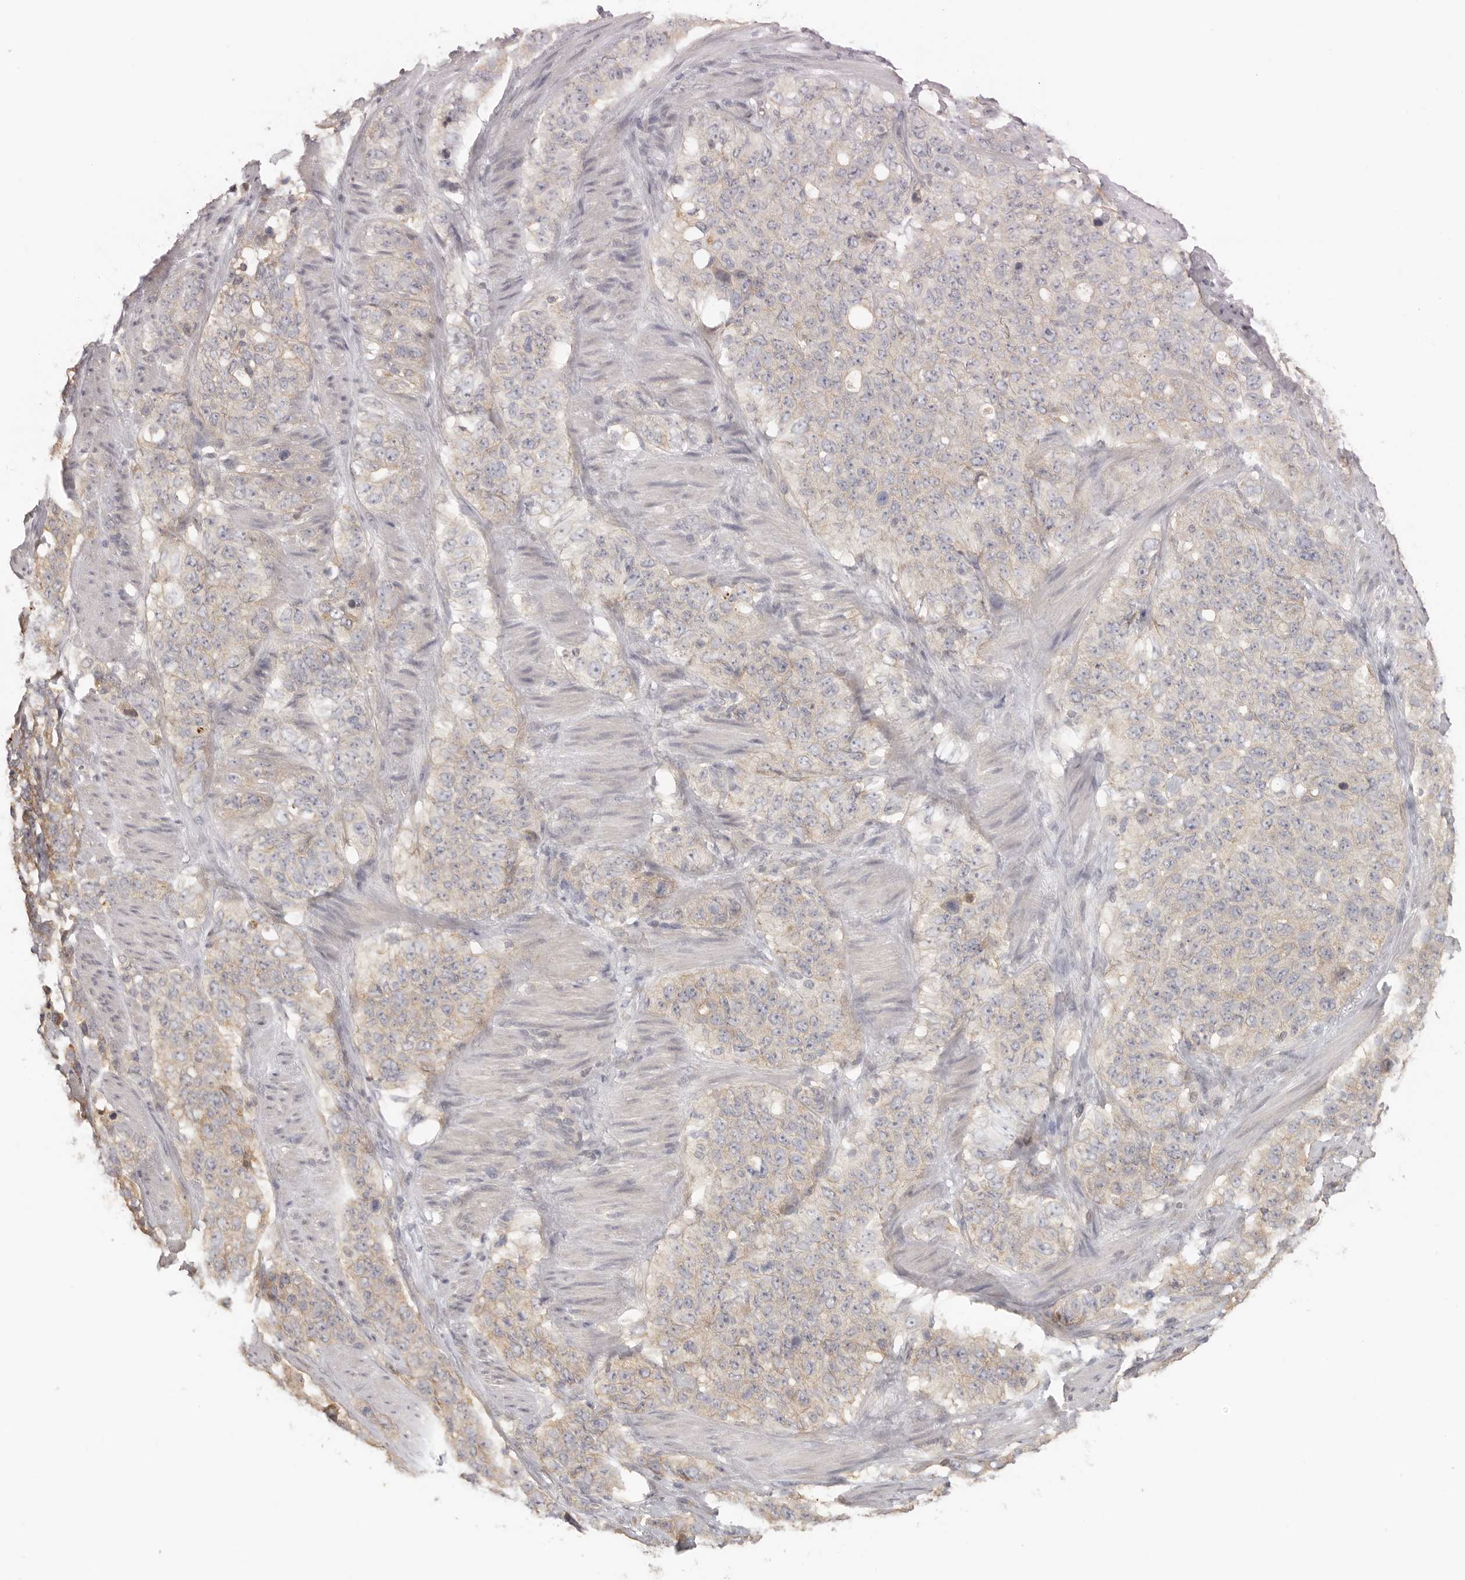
{"staining": {"intensity": "weak", "quantity": "<25%", "location": "cytoplasmic/membranous"}, "tissue": "stomach cancer", "cell_type": "Tumor cells", "image_type": "cancer", "snomed": [{"axis": "morphology", "description": "Adenocarcinoma, NOS"}, {"axis": "topography", "description": "Stomach"}], "caption": "Stomach cancer was stained to show a protein in brown. There is no significant expression in tumor cells.", "gene": "AHDC1", "patient": {"sex": "male", "age": 48}}